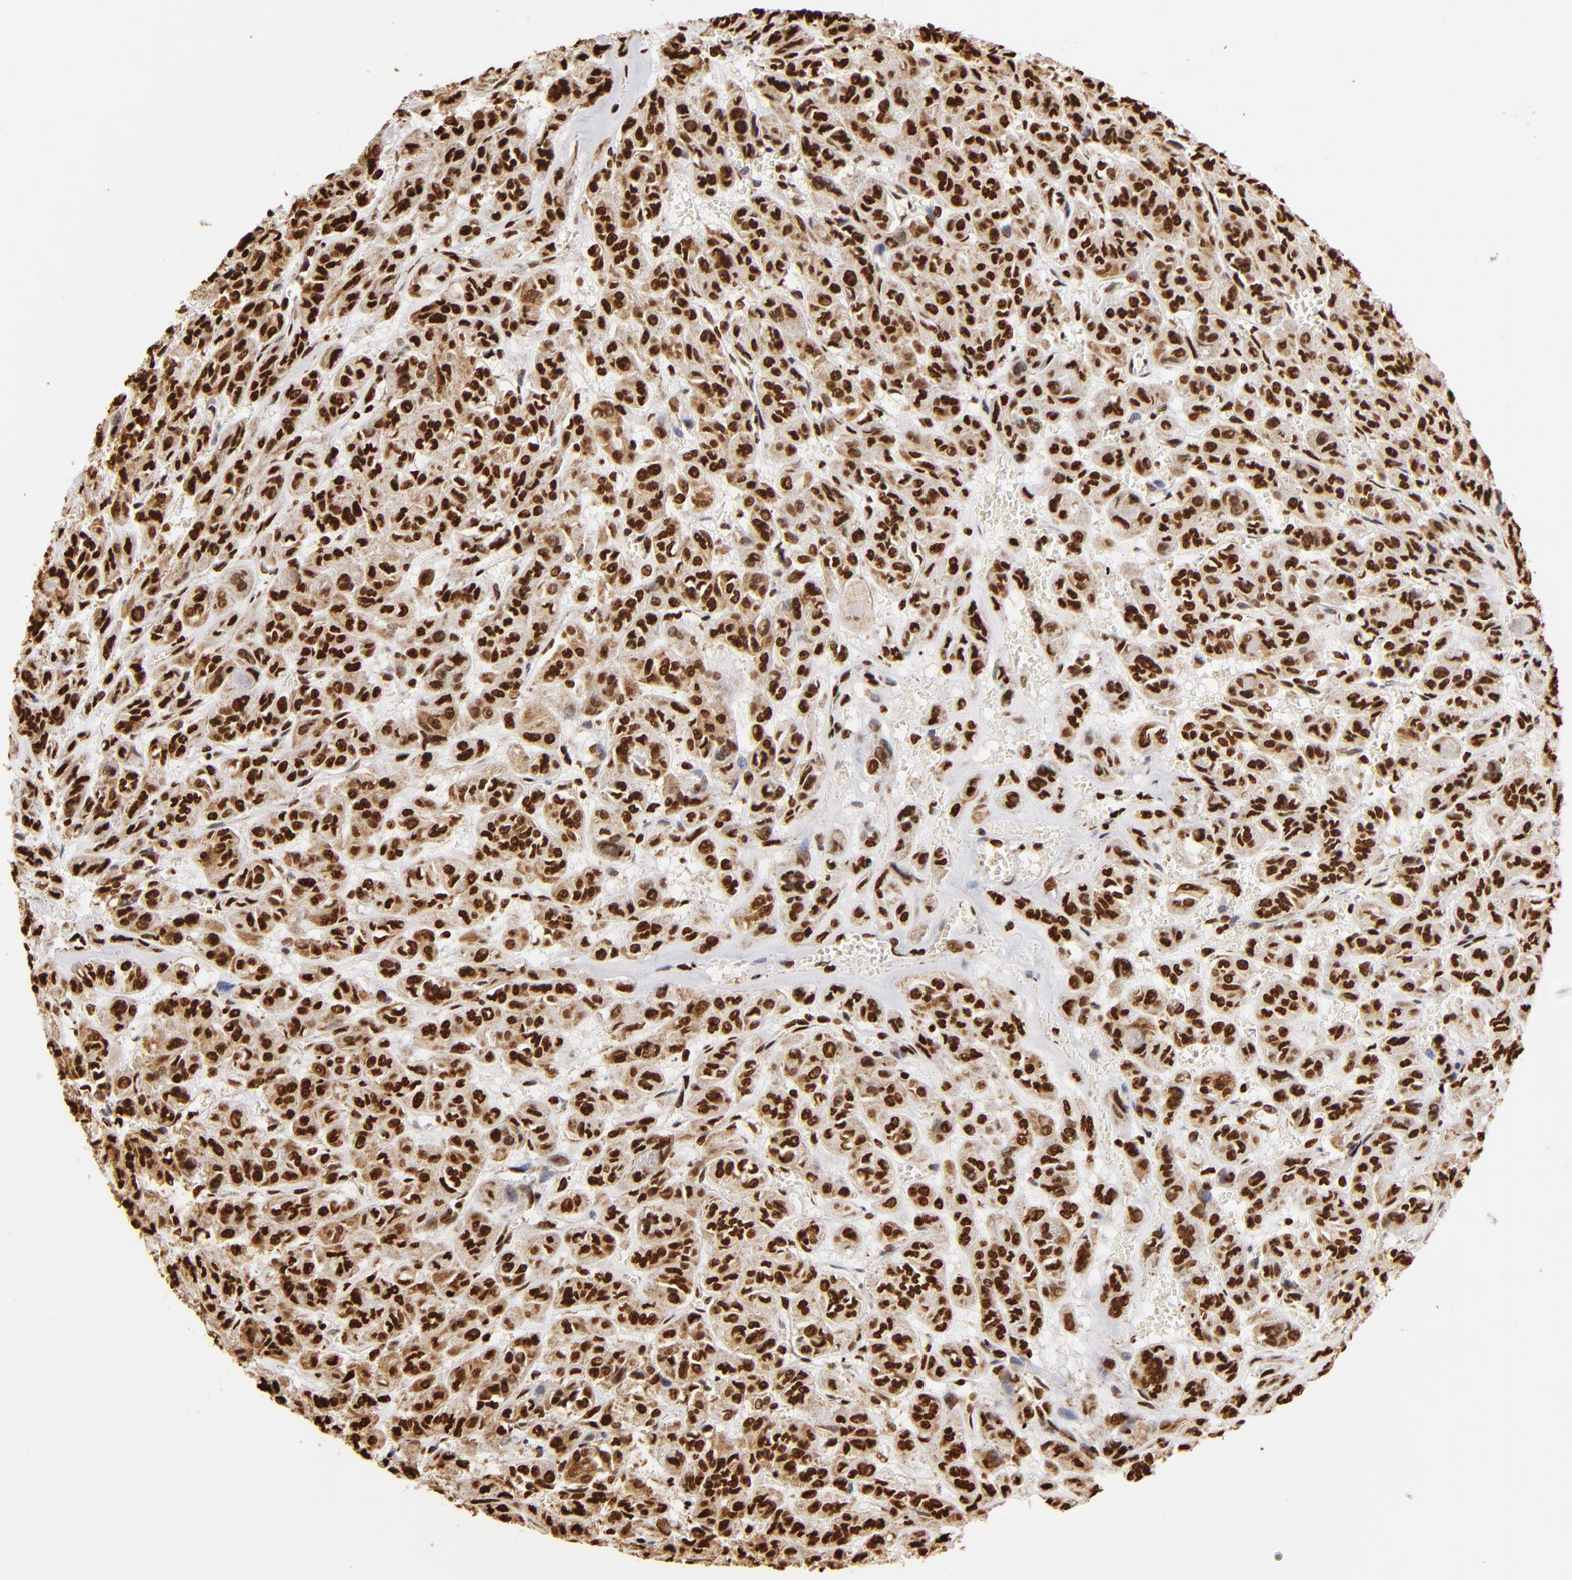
{"staining": {"intensity": "strong", "quantity": ">75%", "location": "cytoplasmic/membranous,nuclear"}, "tissue": "thyroid cancer", "cell_type": "Tumor cells", "image_type": "cancer", "snomed": [{"axis": "morphology", "description": "Follicular adenoma carcinoma, NOS"}, {"axis": "topography", "description": "Thyroid gland"}], "caption": "Immunohistochemical staining of thyroid cancer (follicular adenoma carcinoma) displays high levels of strong cytoplasmic/membranous and nuclear staining in approximately >75% of tumor cells.", "gene": "ILF3", "patient": {"sex": "female", "age": 71}}